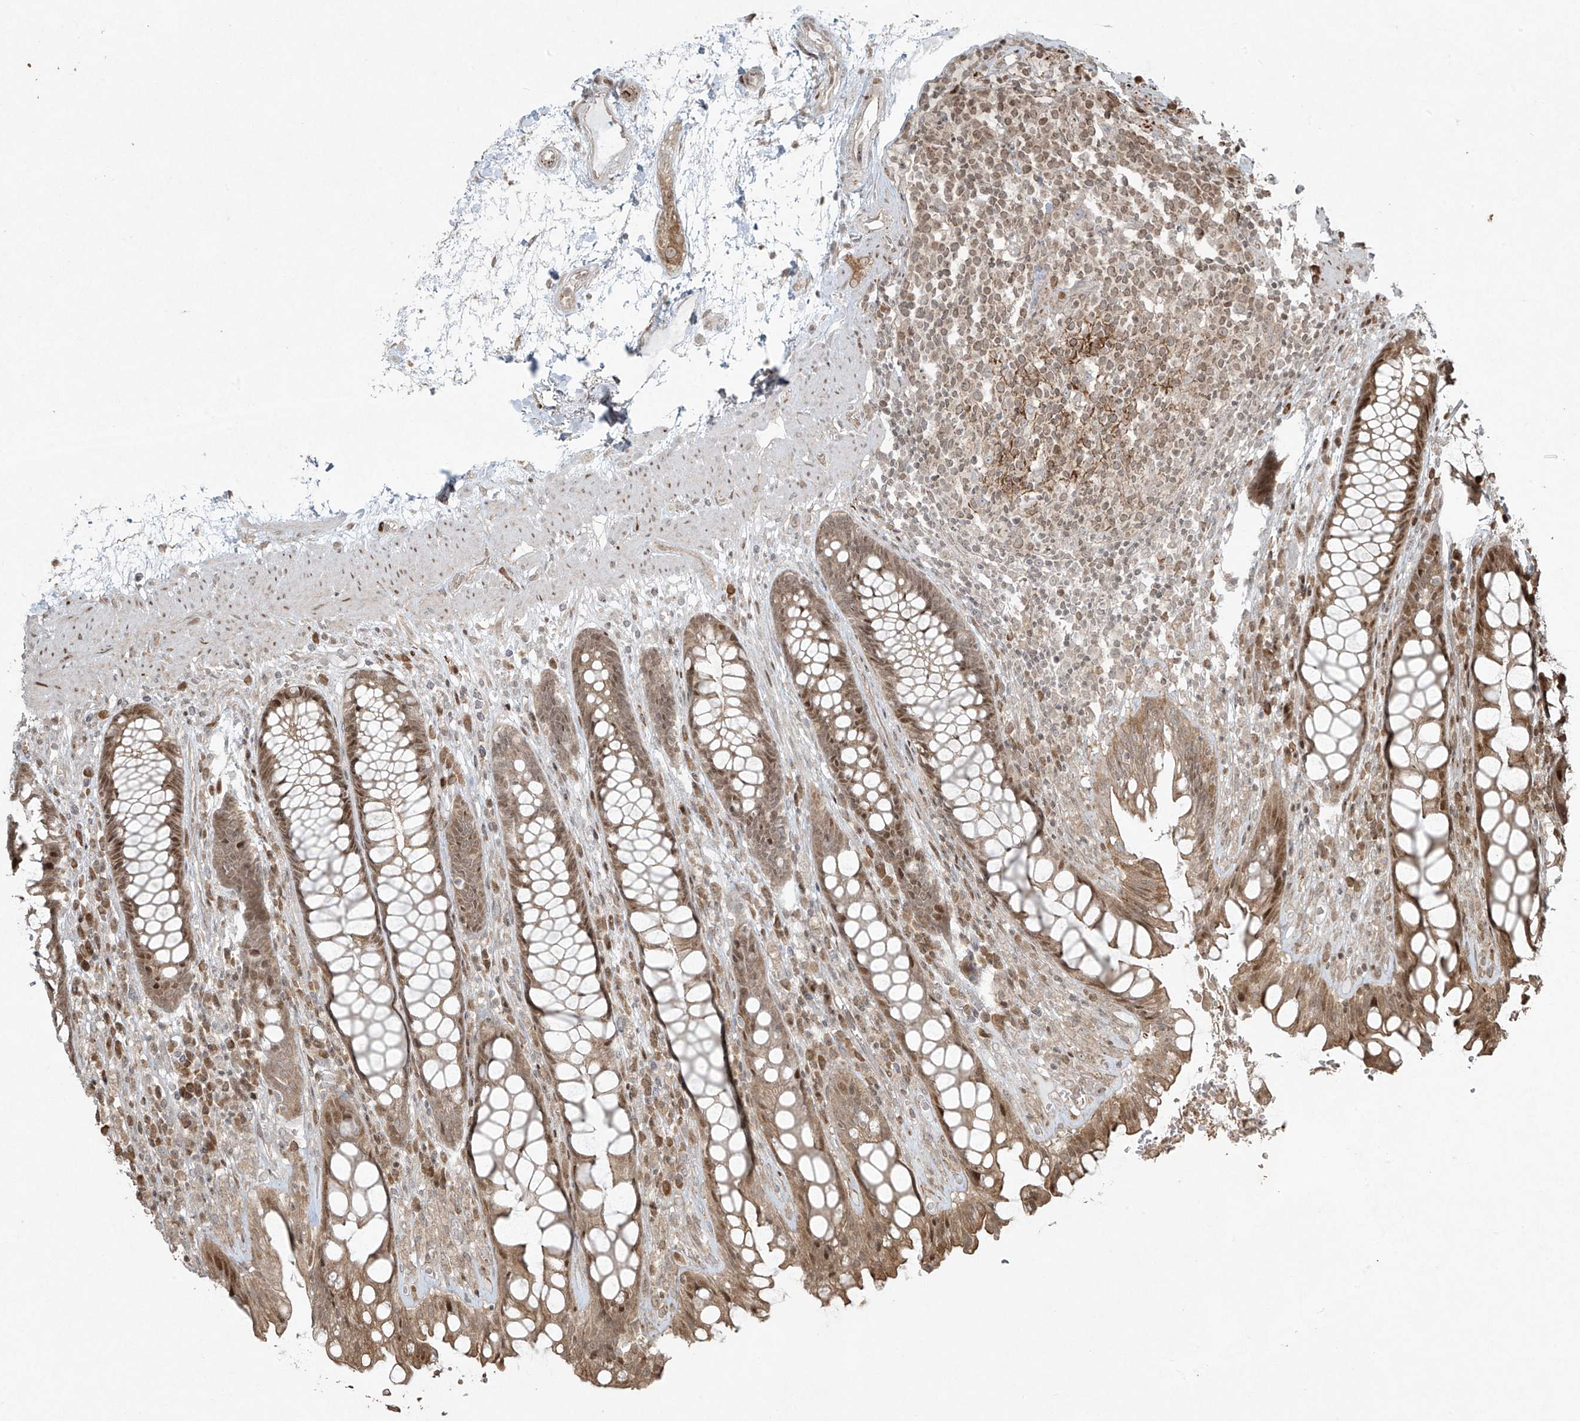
{"staining": {"intensity": "moderate", "quantity": ">75%", "location": "cytoplasmic/membranous,nuclear"}, "tissue": "rectum", "cell_type": "Glandular cells", "image_type": "normal", "snomed": [{"axis": "morphology", "description": "Normal tissue, NOS"}, {"axis": "topography", "description": "Rectum"}], "caption": "Immunohistochemical staining of unremarkable human rectum reveals moderate cytoplasmic/membranous,nuclear protein expression in approximately >75% of glandular cells. (Brightfield microscopy of DAB IHC at high magnification).", "gene": "TTC22", "patient": {"sex": "male", "age": 64}}